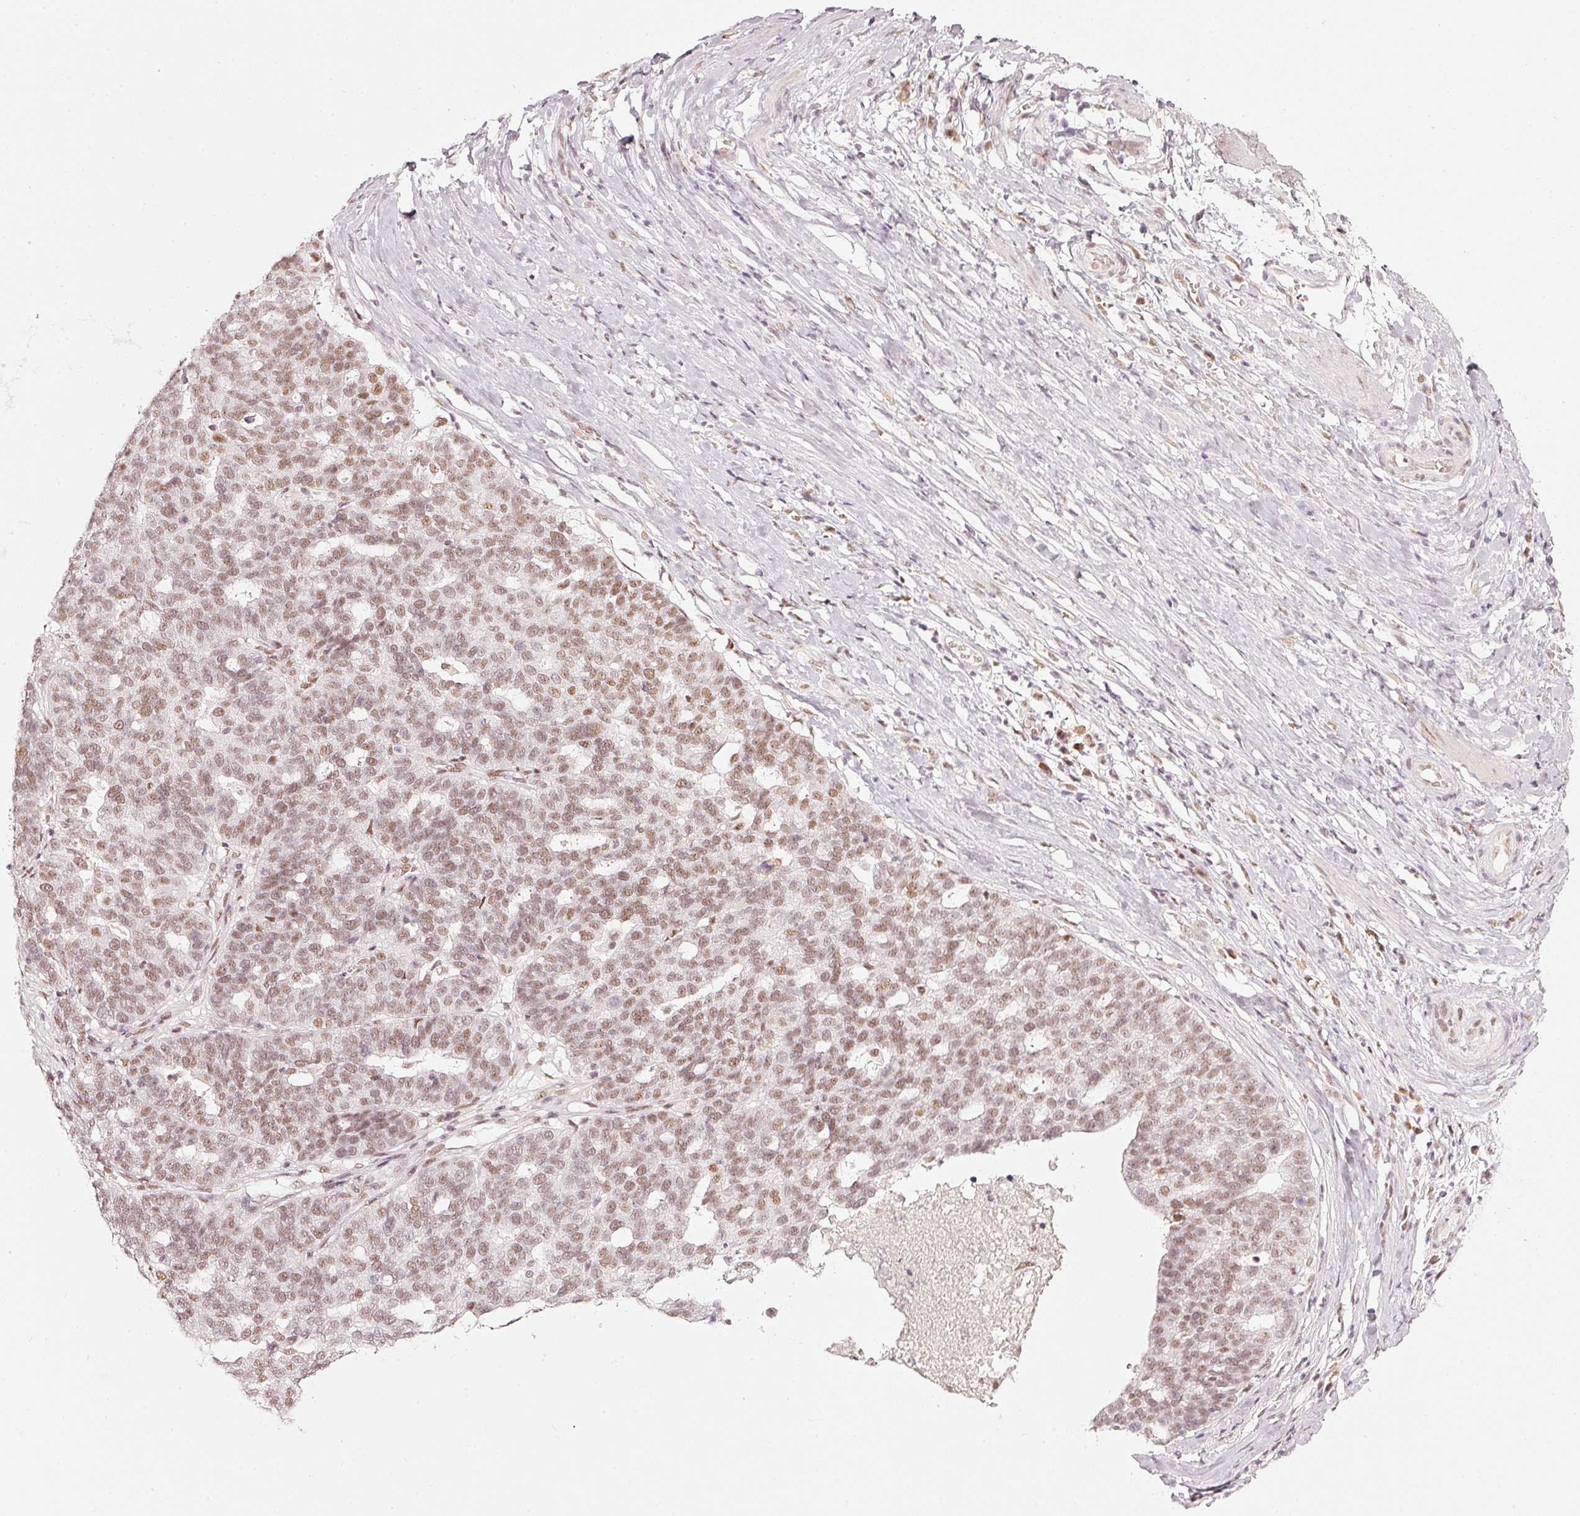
{"staining": {"intensity": "moderate", "quantity": ">75%", "location": "nuclear"}, "tissue": "ovarian cancer", "cell_type": "Tumor cells", "image_type": "cancer", "snomed": [{"axis": "morphology", "description": "Cystadenocarcinoma, serous, NOS"}, {"axis": "topography", "description": "Ovary"}], "caption": "Brown immunohistochemical staining in human ovarian serous cystadenocarcinoma demonstrates moderate nuclear positivity in about >75% of tumor cells.", "gene": "PPP1R10", "patient": {"sex": "female", "age": 59}}